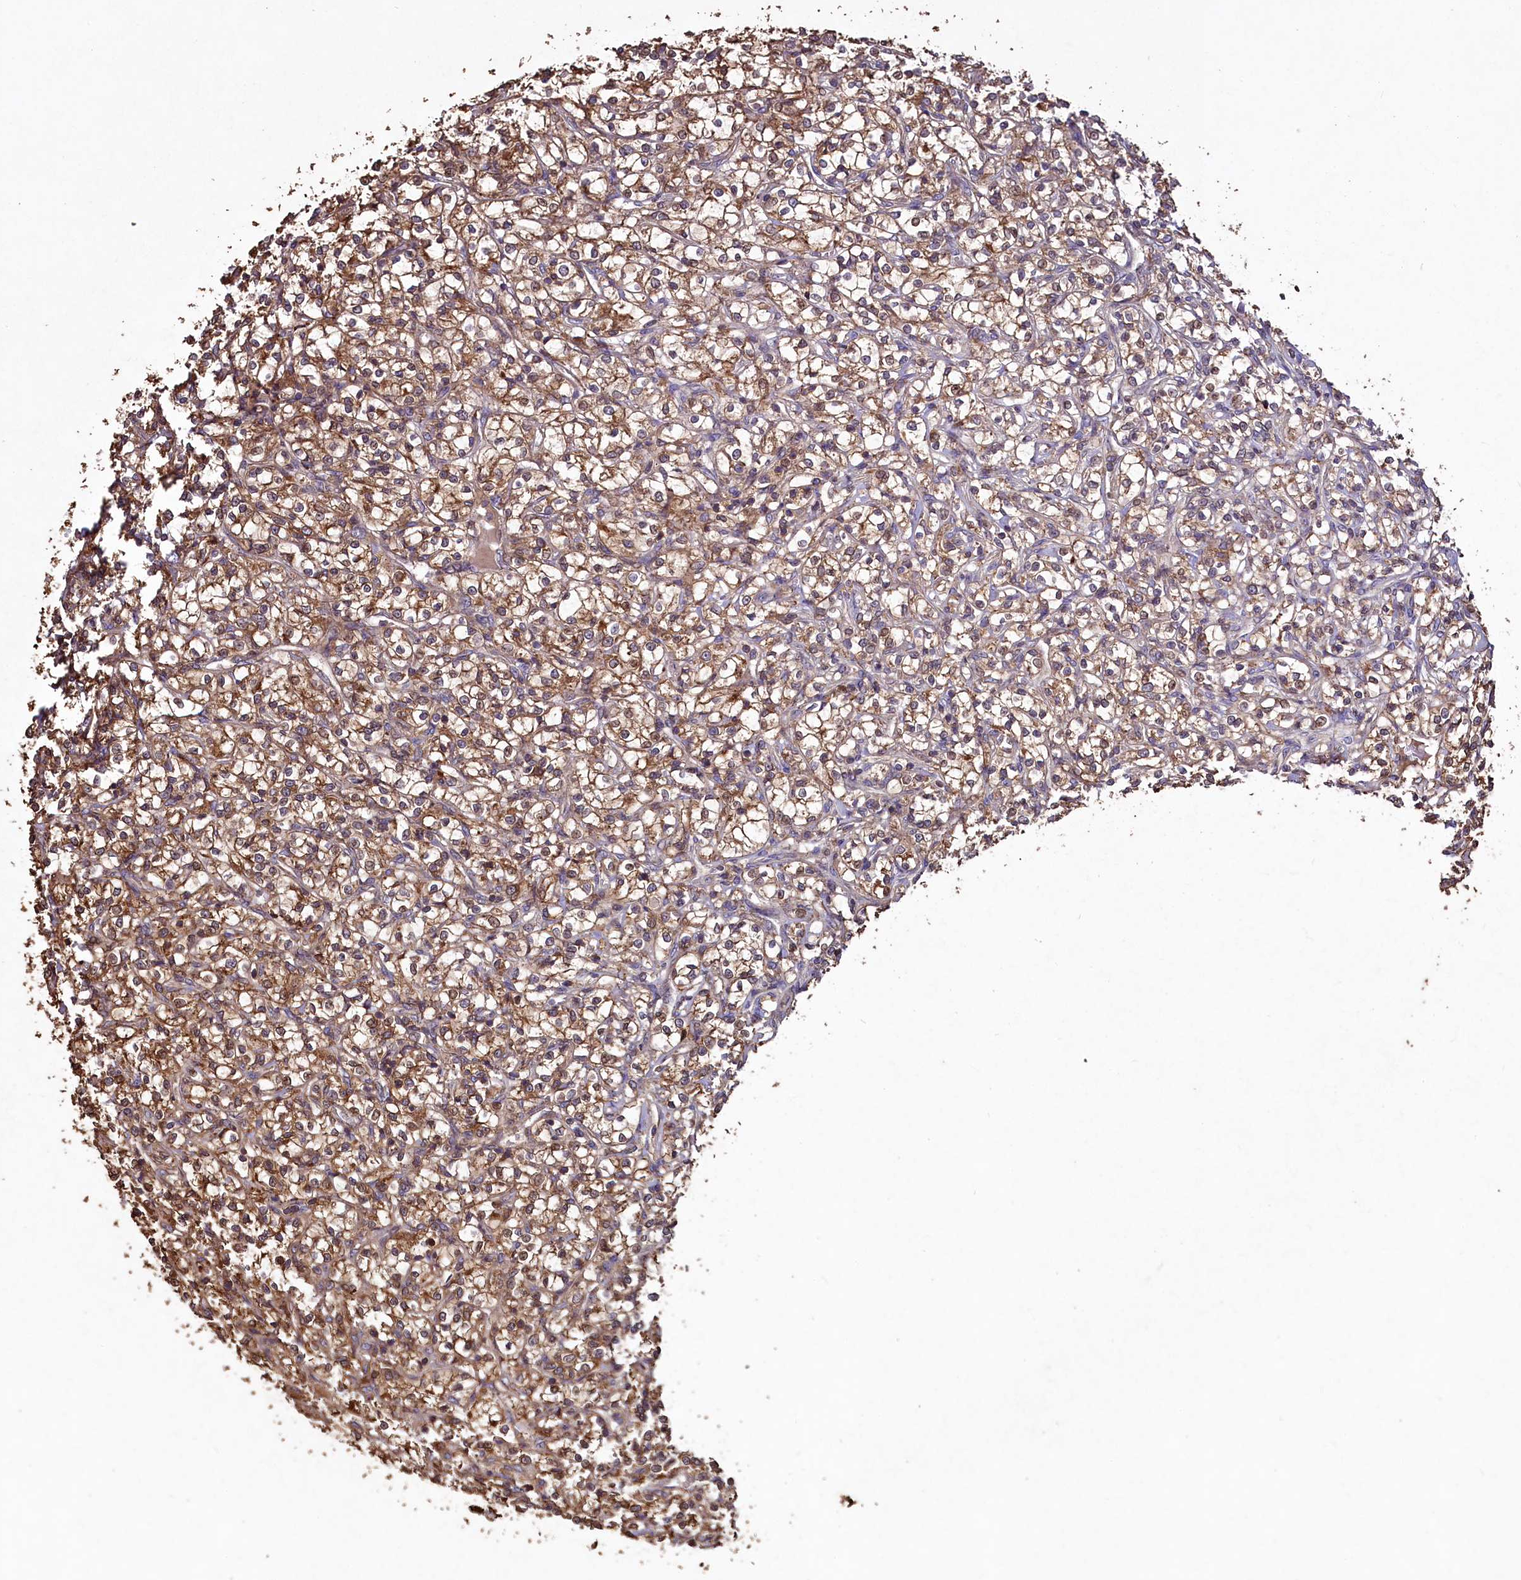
{"staining": {"intensity": "moderate", "quantity": ">75%", "location": "cytoplasmic/membranous"}, "tissue": "renal cancer", "cell_type": "Tumor cells", "image_type": "cancer", "snomed": [{"axis": "morphology", "description": "Adenocarcinoma, NOS"}, {"axis": "topography", "description": "Kidney"}], "caption": "Tumor cells reveal medium levels of moderate cytoplasmic/membranous staining in approximately >75% of cells in human adenocarcinoma (renal). (DAB IHC with brightfield microscopy, high magnification).", "gene": "TMEM98", "patient": {"sex": "female", "age": 69}}